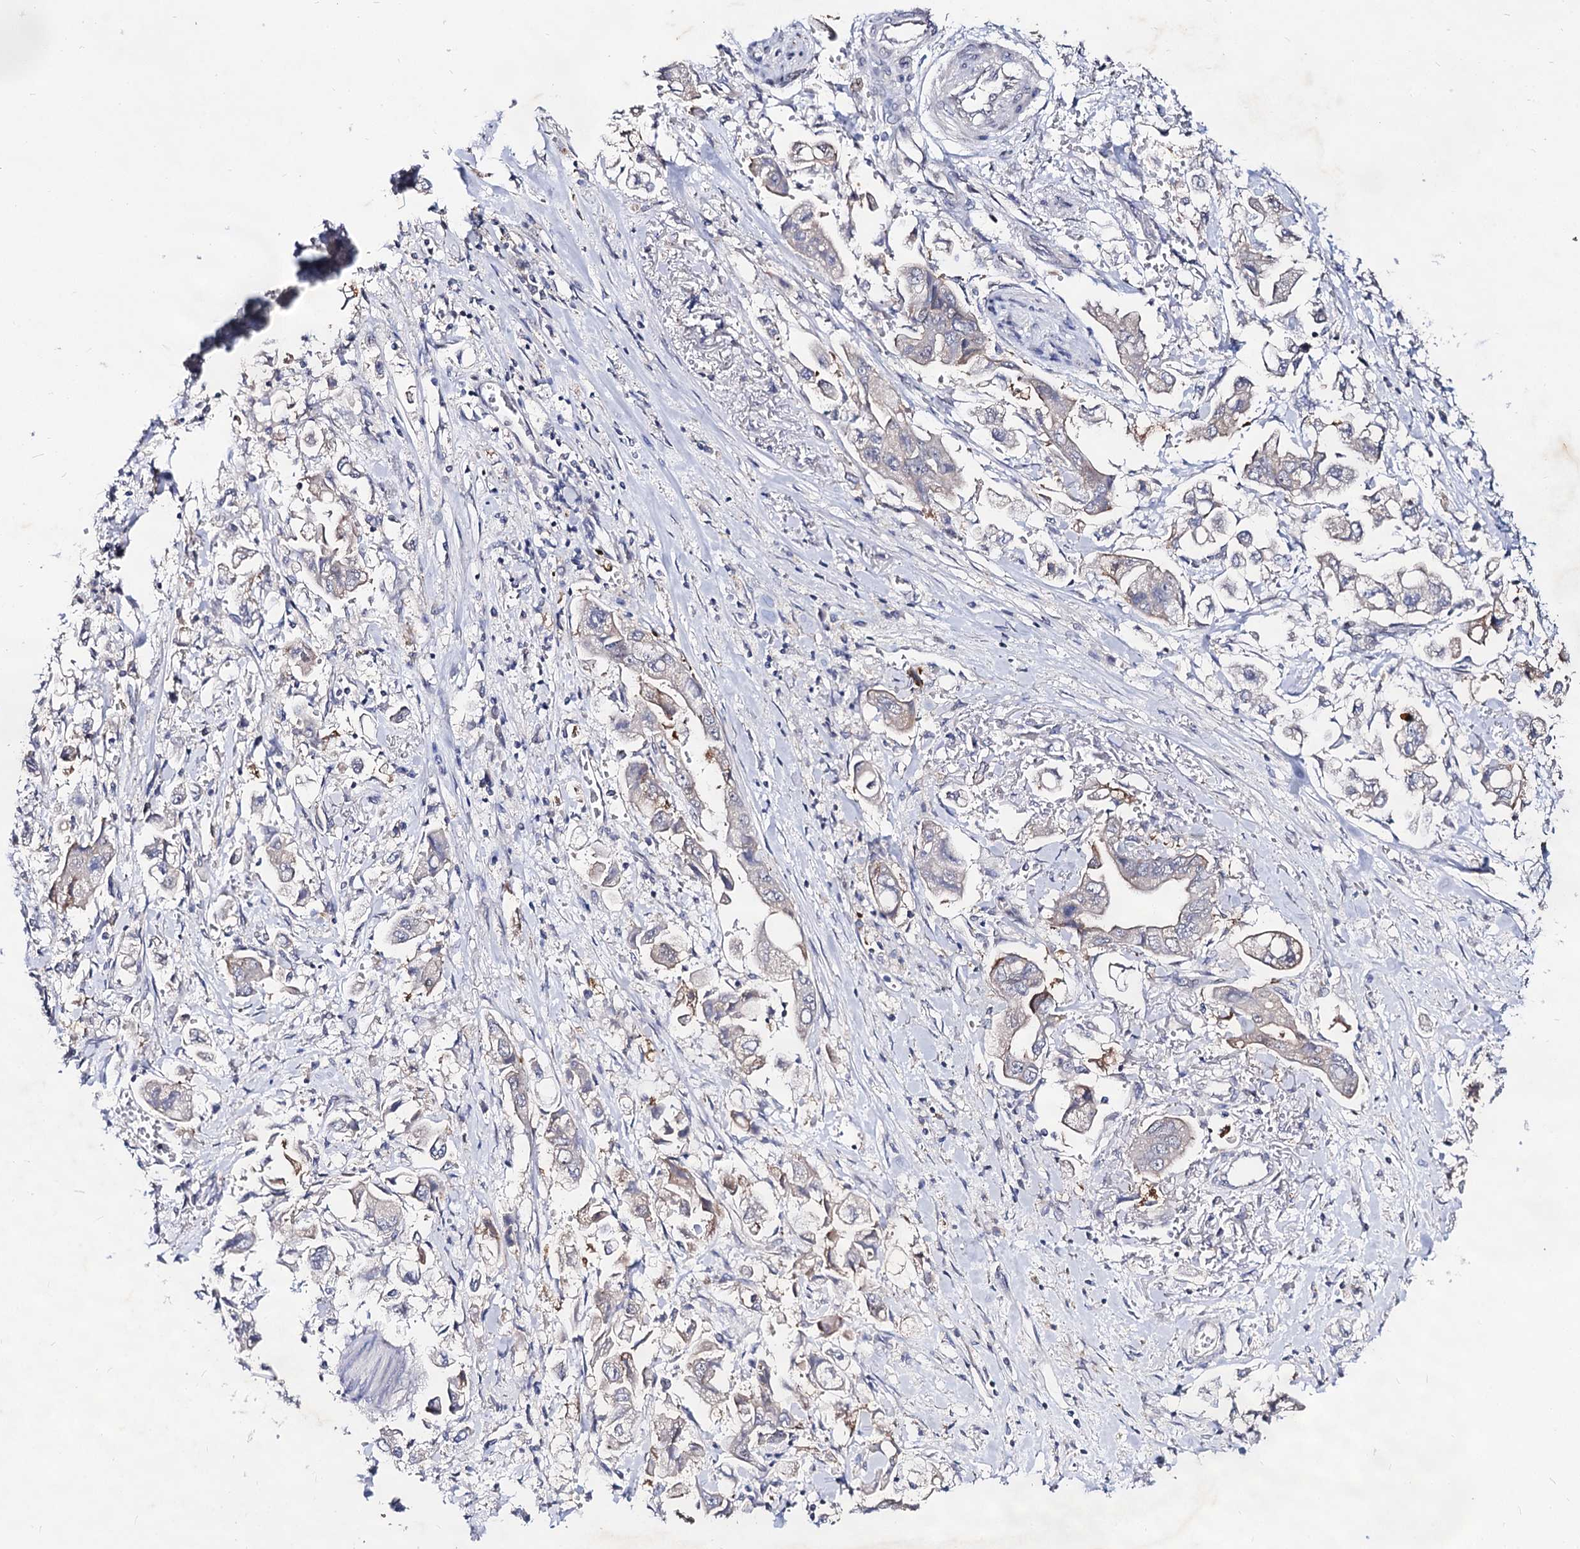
{"staining": {"intensity": "negative", "quantity": "none", "location": "none"}, "tissue": "stomach cancer", "cell_type": "Tumor cells", "image_type": "cancer", "snomed": [{"axis": "morphology", "description": "Adenocarcinoma, NOS"}, {"axis": "topography", "description": "Stomach"}], "caption": "DAB (3,3'-diaminobenzidine) immunohistochemical staining of stomach adenocarcinoma shows no significant expression in tumor cells. The staining was performed using DAB to visualize the protein expression in brown, while the nuclei were stained in blue with hematoxylin (Magnification: 20x).", "gene": "ARFIP2", "patient": {"sex": "male", "age": 62}}